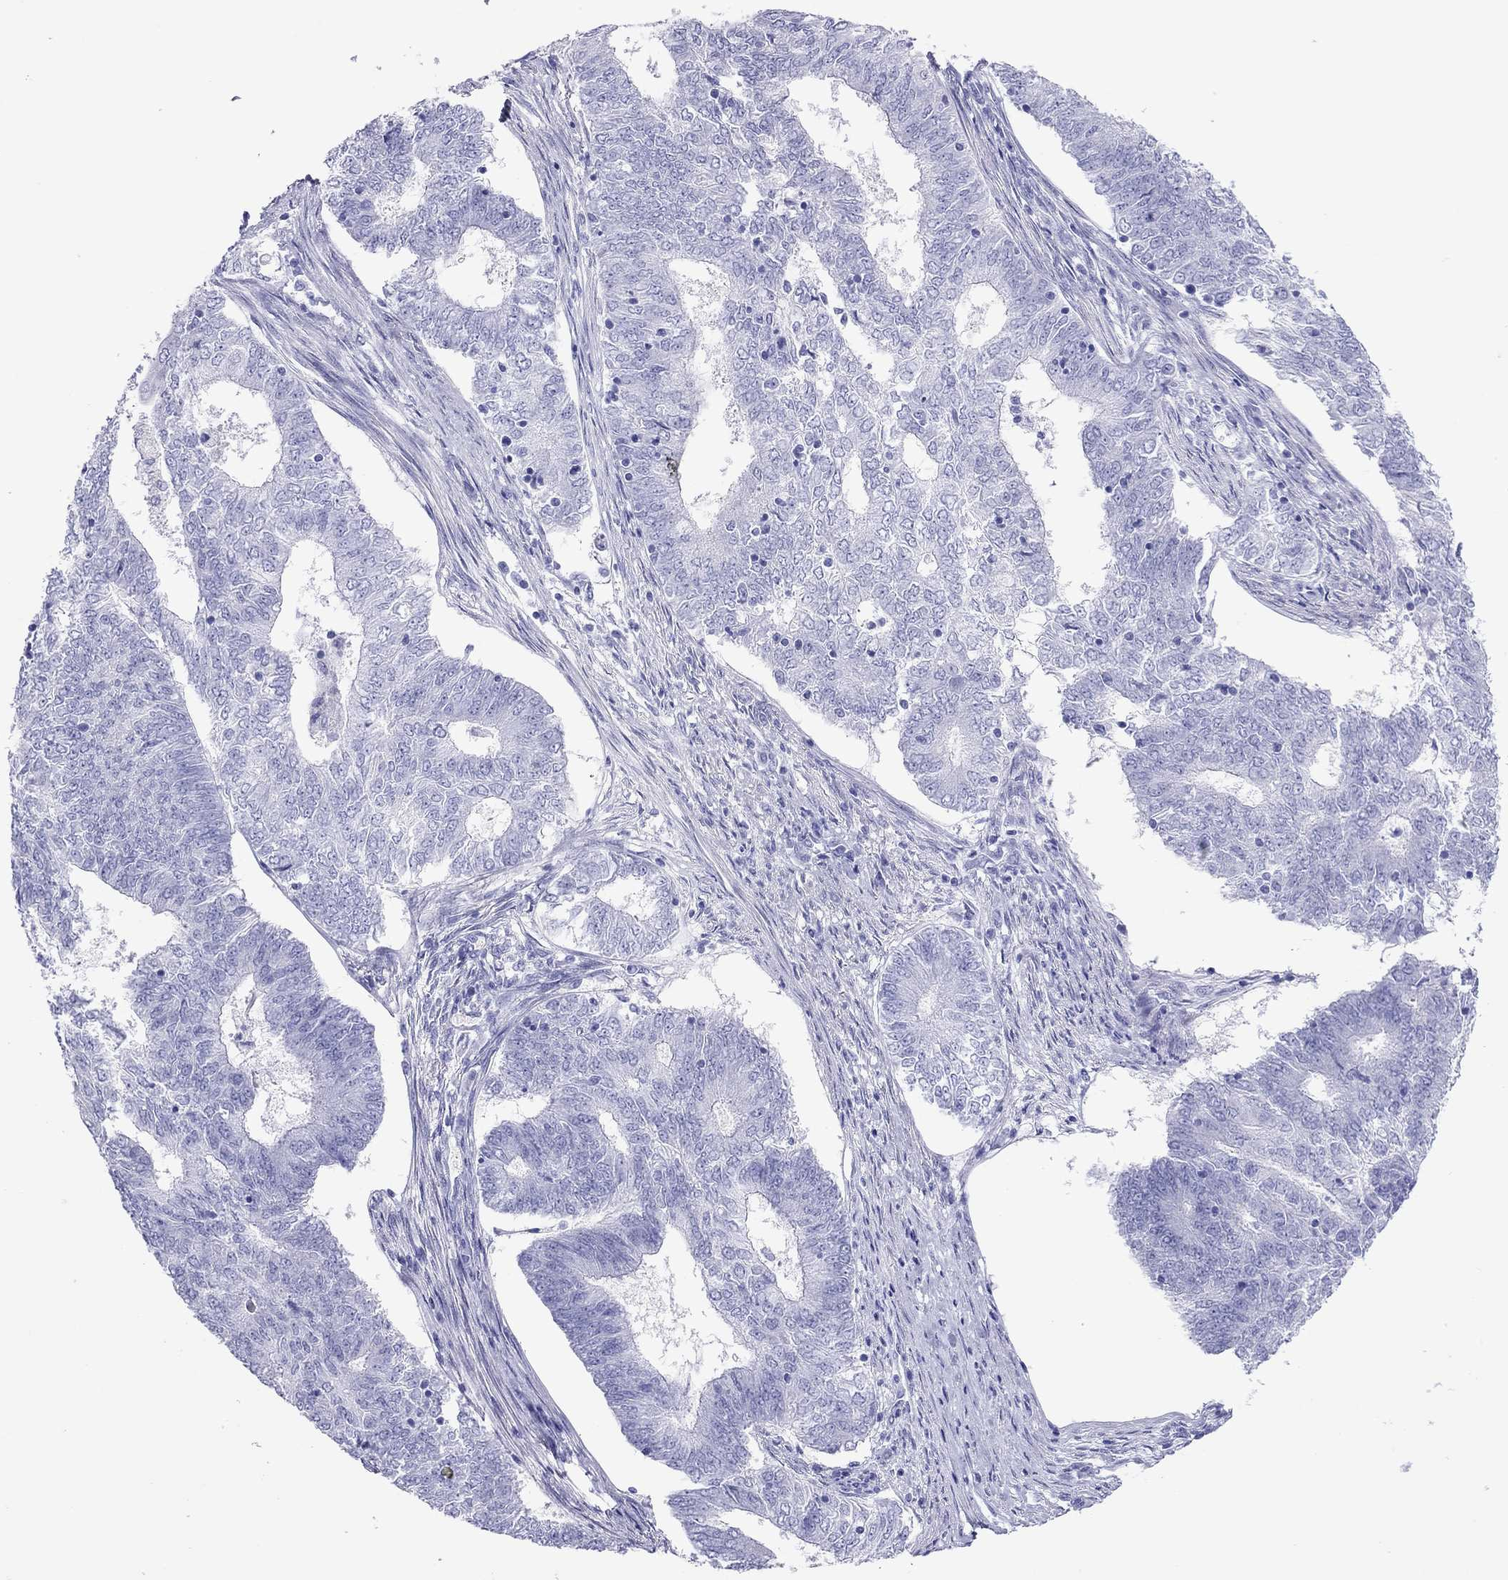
{"staining": {"intensity": "negative", "quantity": "none", "location": "none"}, "tissue": "endometrial cancer", "cell_type": "Tumor cells", "image_type": "cancer", "snomed": [{"axis": "morphology", "description": "Adenocarcinoma, NOS"}, {"axis": "topography", "description": "Endometrium"}], "caption": "High power microscopy micrograph of an IHC histopathology image of adenocarcinoma (endometrial), revealing no significant staining in tumor cells.", "gene": "PTPRN", "patient": {"sex": "female", "age": 62}}